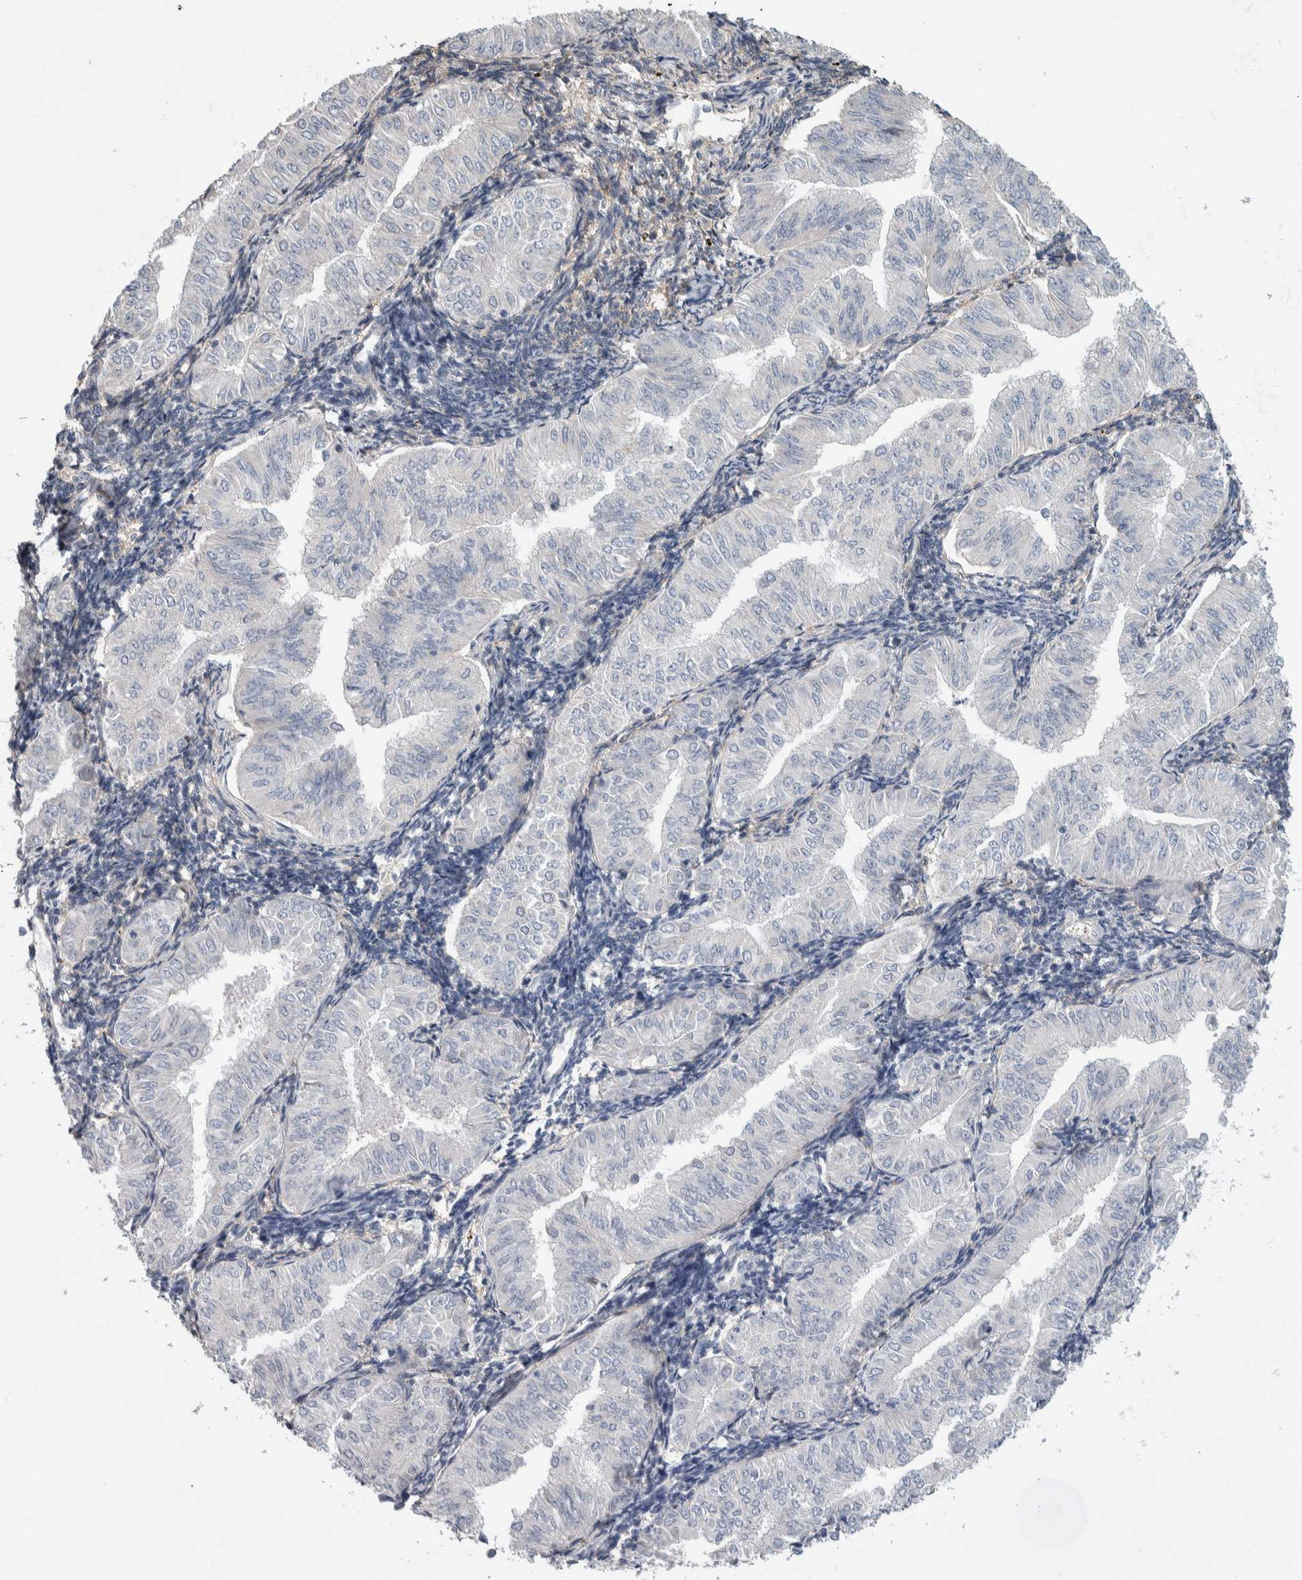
{"staining": {"intensity": "negative", "quantity": "none", "location": "none"}, "tissue": "endometrial cancer", "cell_type": "Tumor cells", "image_type": "cancer", "snomed": [{"axis": "morphology", "description": "Normal tissue, NOS"}, {"axis": "morphology", "description": "Adenocarcinoma, NOS"}, {"axis": "topography", "description": "Endometrium"}], "caption": "The photomicrograph exhibits no staining of tumor cells in adenocarcinoma (endometrial). Brightfield microscopy of immunohistochemistry stained with DAB (brown) and hematoxylin (blue), captured at high magnification.", "gene": "TAX1BP1", "patient": {"sex": "female", "age": 53}}